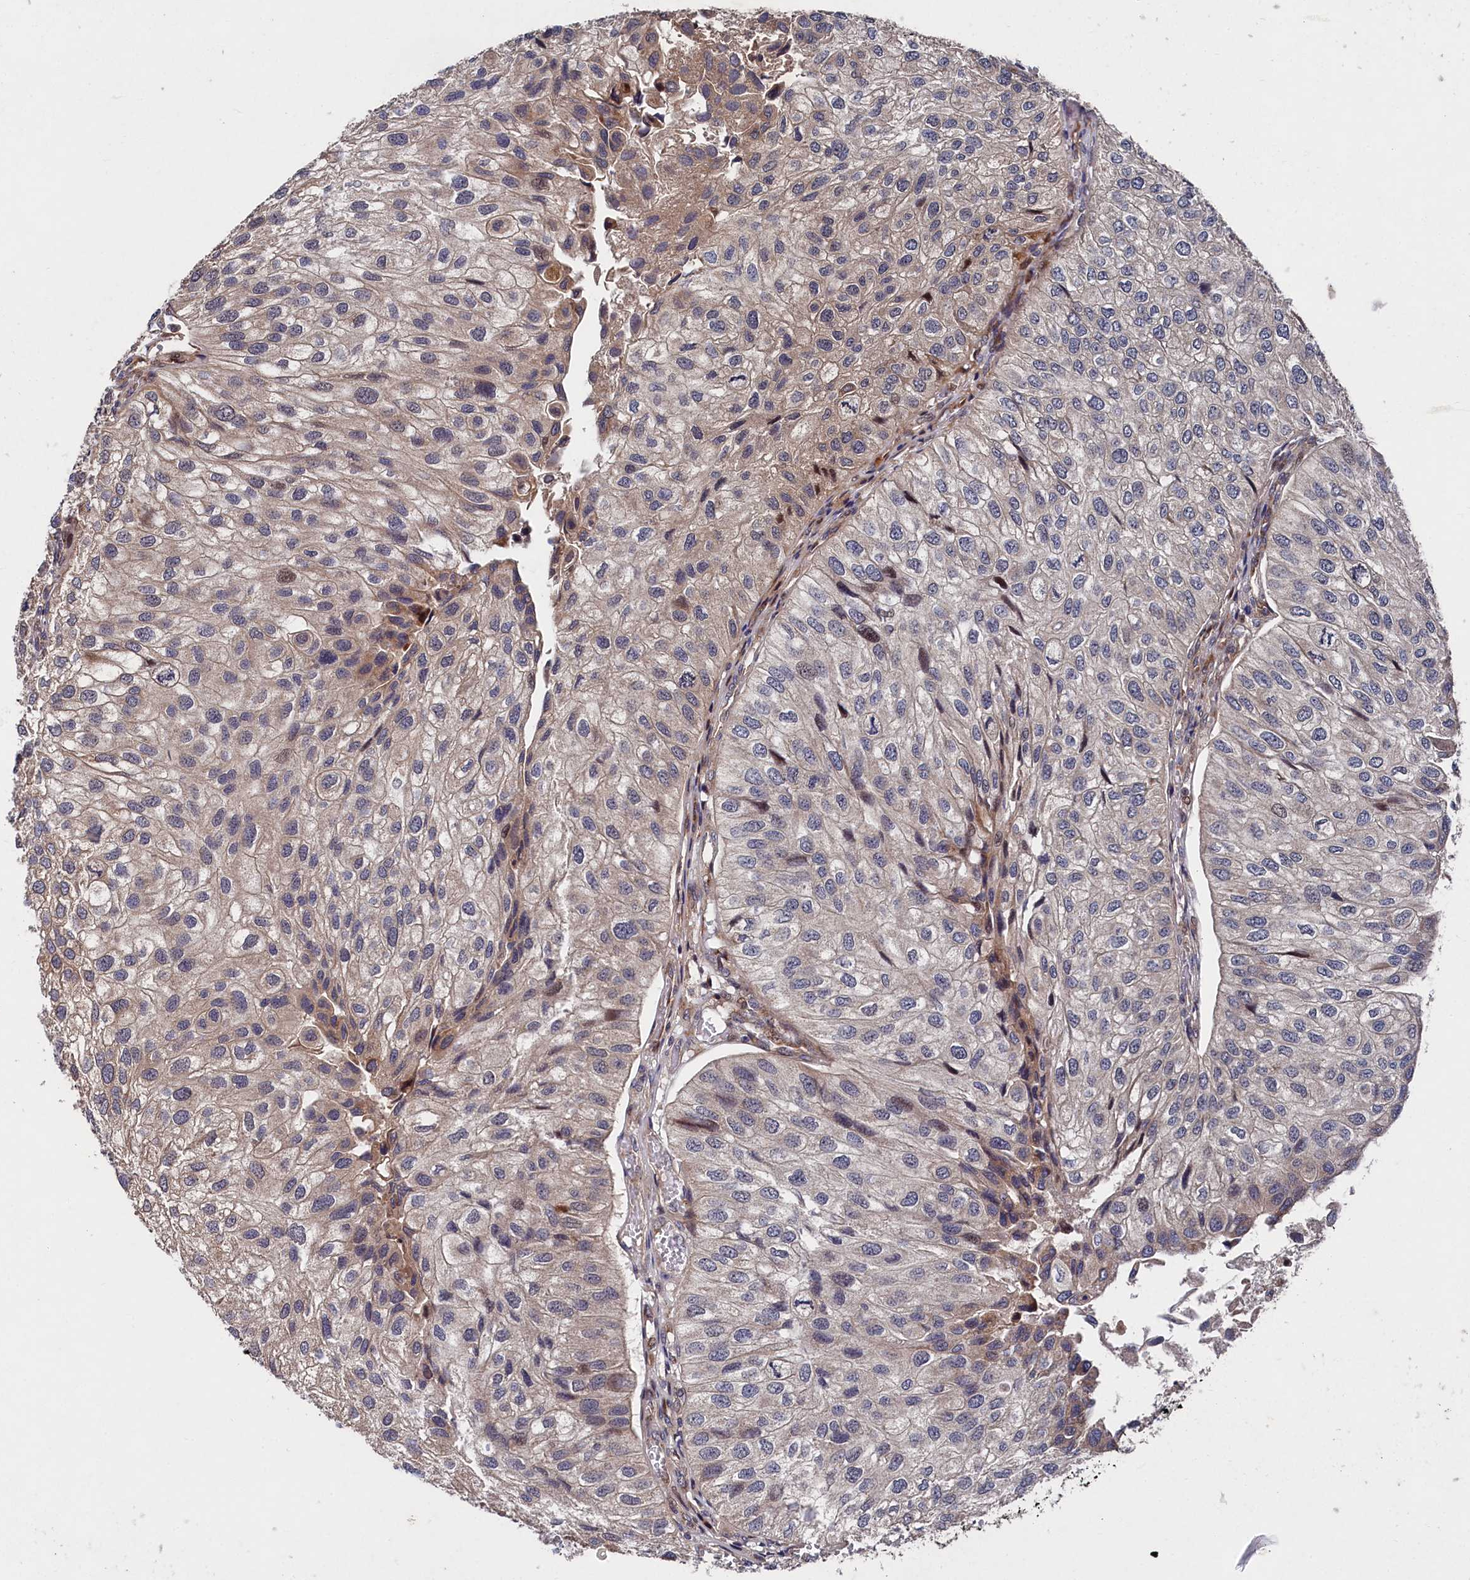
{"staining": {"intensity": "moderate", "quantity": "<25%", "location": "cytoplasmic/membranous"}, "tissue": "urothelial cancer", "cell_type": "Tumor cells", "image_type": "cancer", "snomed": [{"axis": "morphology", "description": "Urothelial carcinoma, Low grade"}, {"axis": "topography", "description": "Urinary bladder"}], "caption": "Low-grade urothelial carcinoma was stained to show a protein in brown. There is low levels of moderate cytoplasmic/membranous positivity in about <25% of tumor cells. (Stains: DAB in brown, nuclei in blue, Microscopy: brightfield microscopy at high magnification).", "gene": "SUPV3L1", "patient": {"sex": "female", "age": 89}}